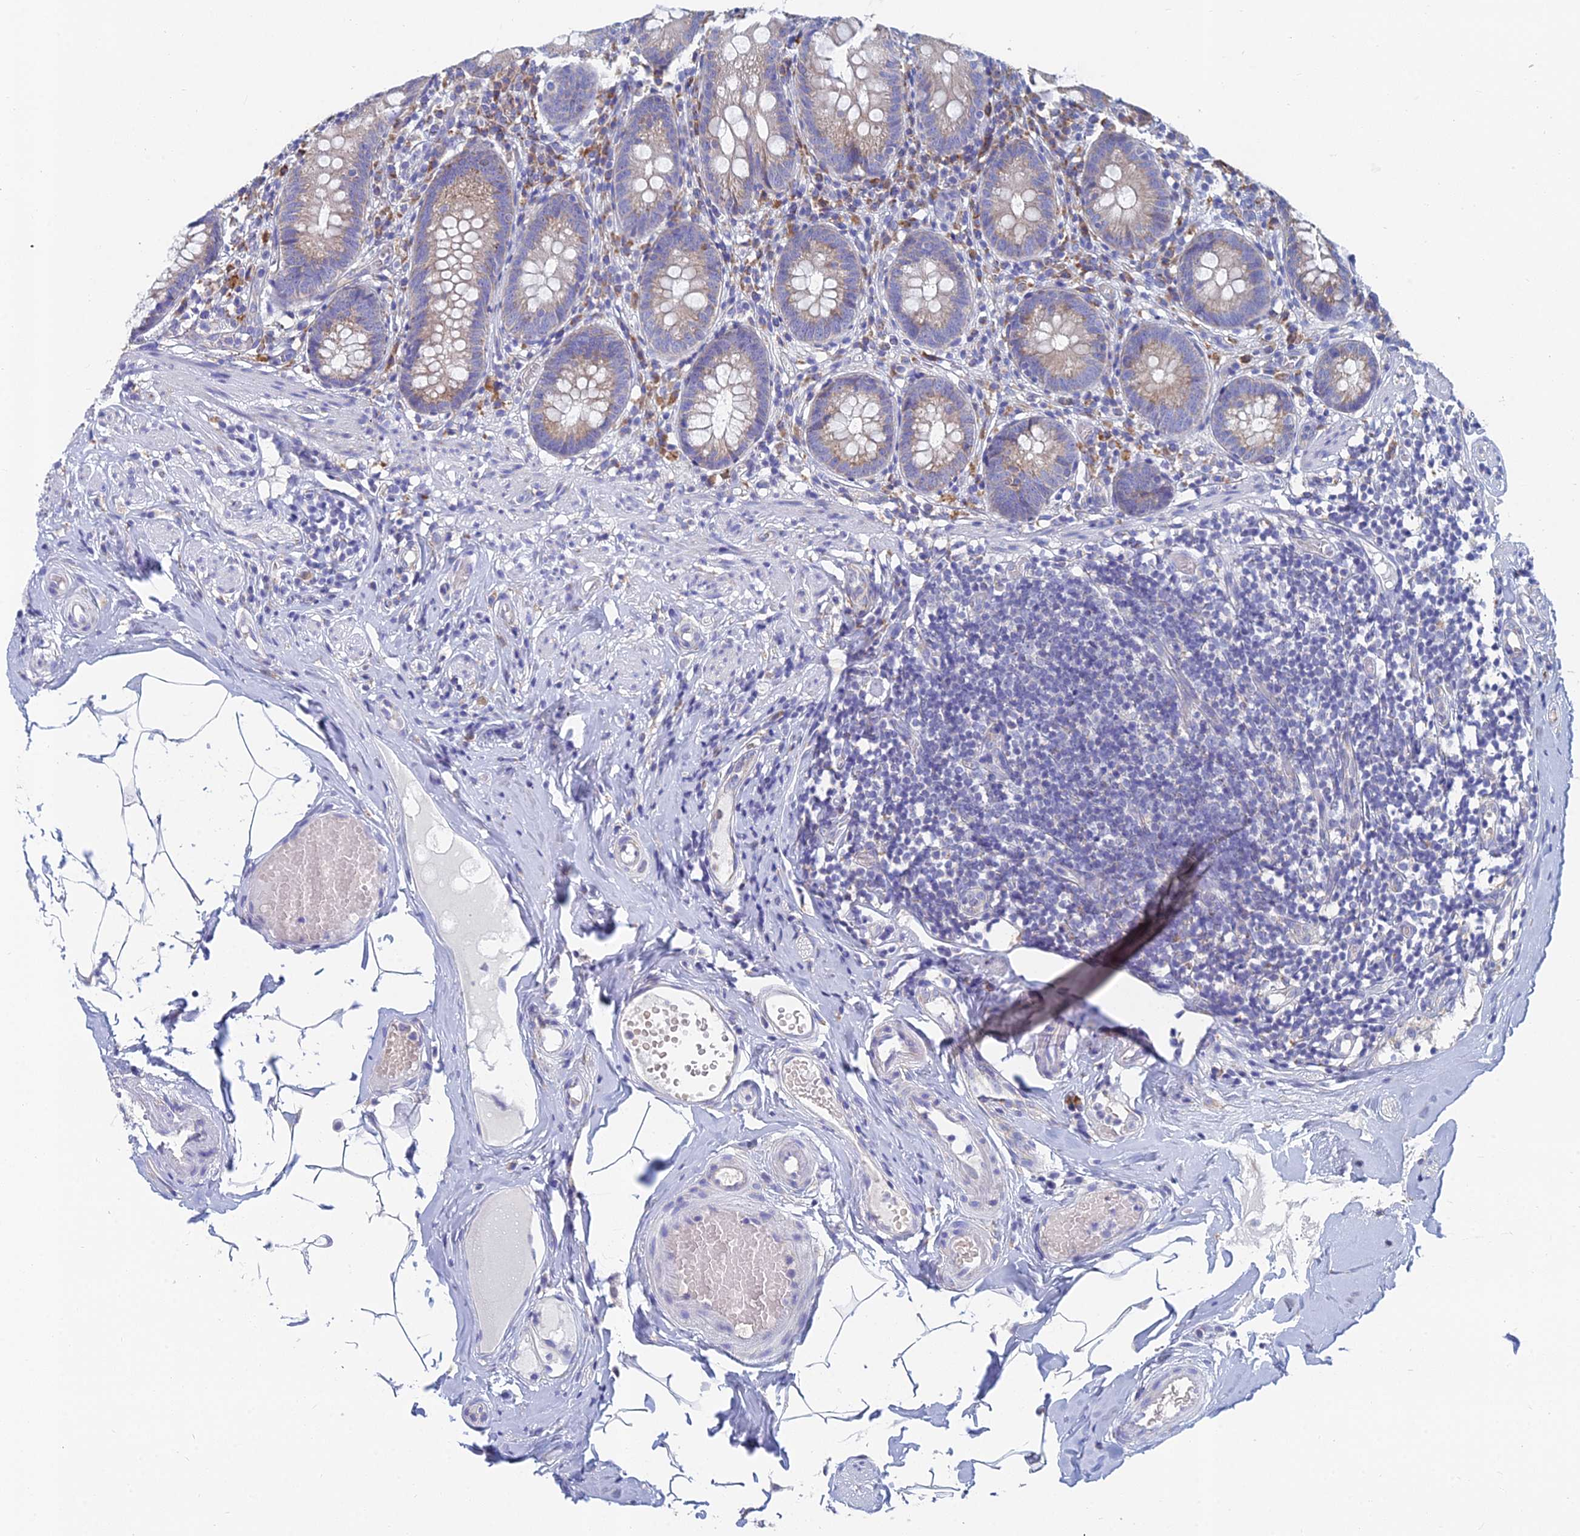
{"staining": {"intensity": "weak", "quantity": ">75%", "location": "cytoplasmic/membranous"}, "tissue": "appendix", "cell_type": "Glandular cells", "image_type": "normal", "snomed": [{"axis": "morphology", "description": "Normal tissue, NOS"}, {"axis": "topography", "description": "Appendix"}], "caption": "The image demonstrates a brown stain indicating the presence of a protein in the cytoplasmic/membranous of glandular cells in appendix. The protein of interest is stained brown, and the nuclei are stained in blue (DAB IHC with brightfield microscopy, high magnification).", "gene": "CRACR2B", "patient": {"sex": "male", "age": 55}}